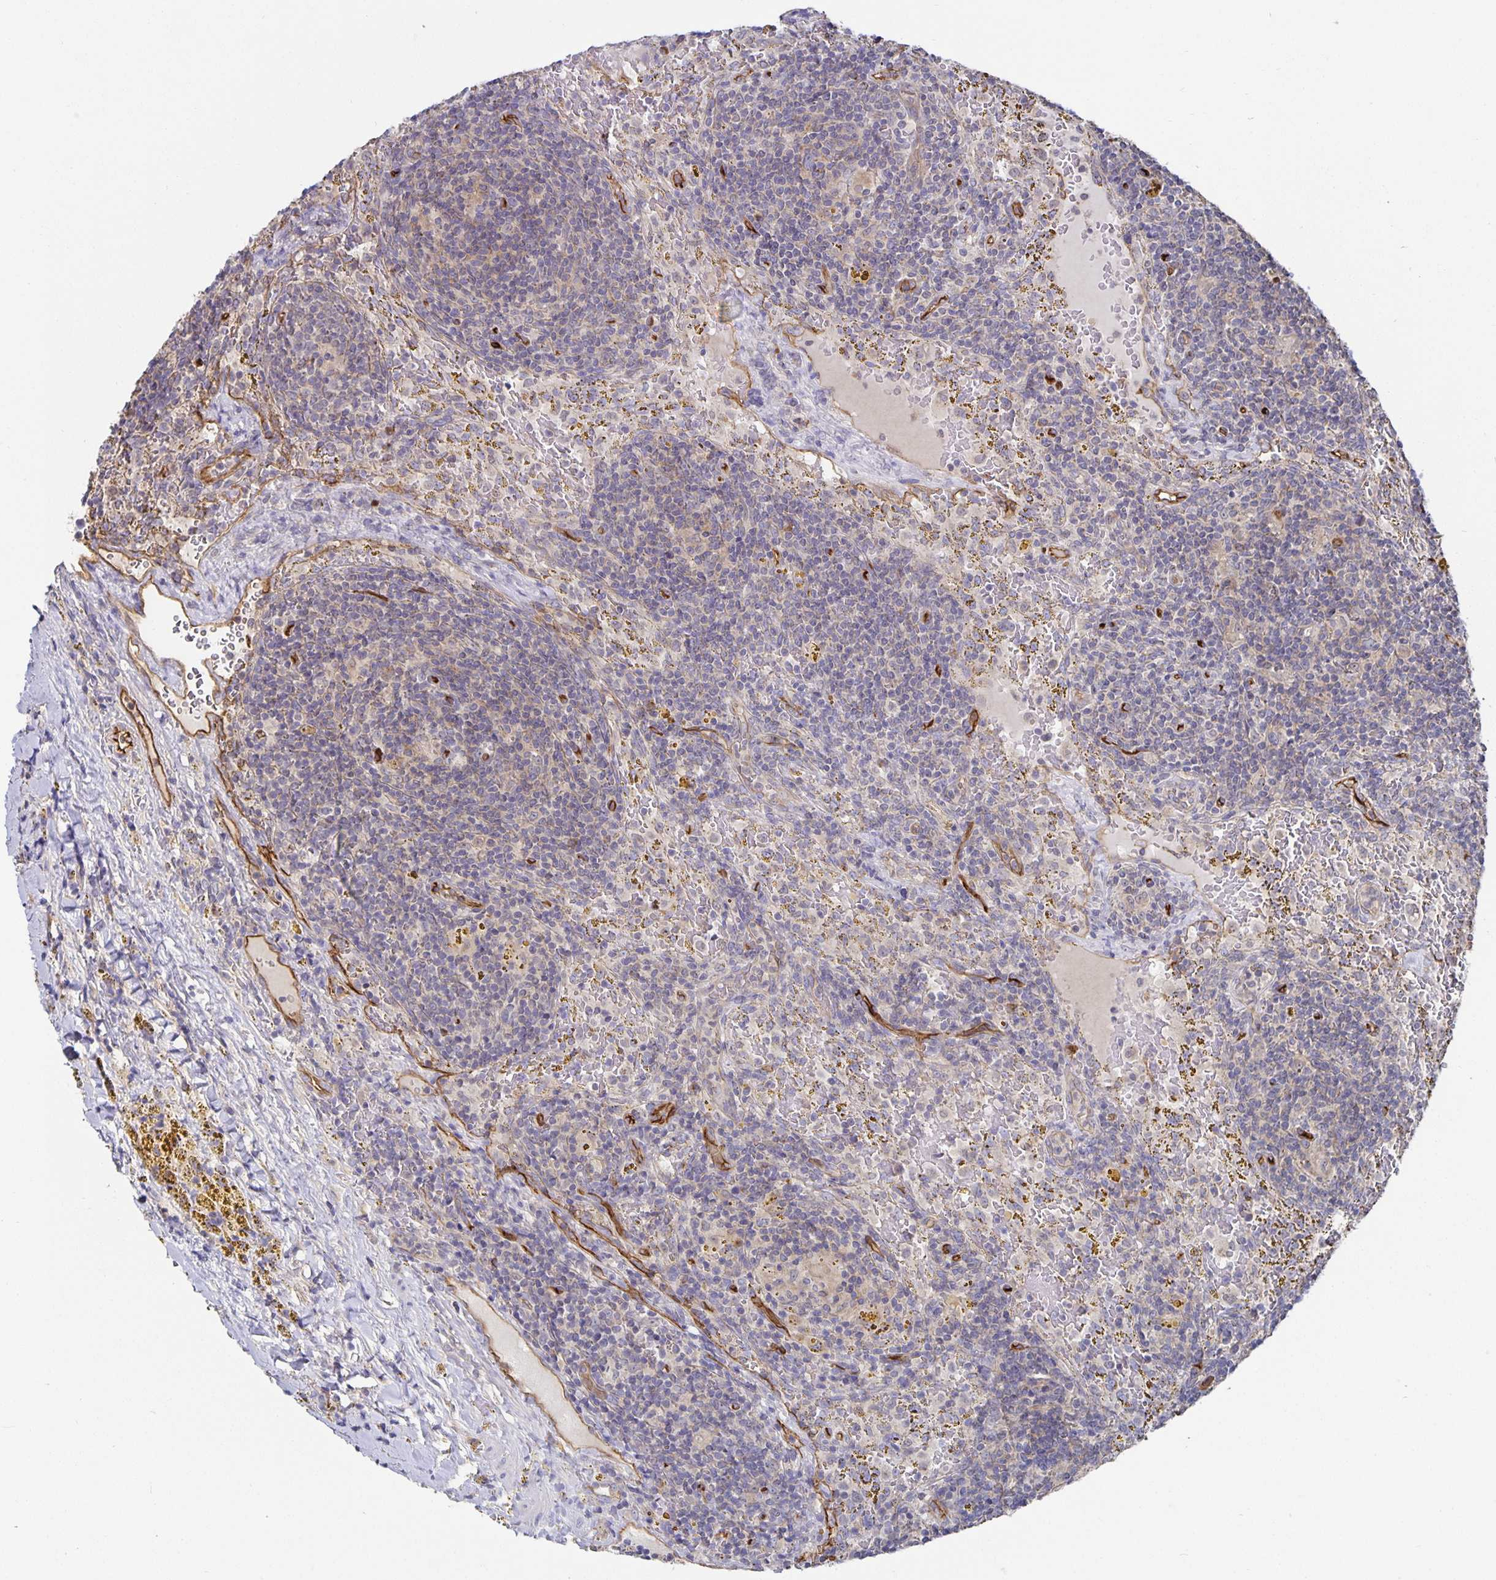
{"staining": {"intensity": "negative", "quantity": "none", "location": "none"}, "tissue": "lymphoma", "cell_type": "Tumor cells", "image_type": "cancer", "snomed": [{"axis": "morphology", "description": "Malignant lymphoma, non-Hodgkin's type, Low grade"}, {"axis": "topography", "description": "Spleen"}], "caption": "Low-grade malignant lymphoma, non-Hodgkin's type was stained to show a protein in brown. There is no significant positivity in tumor cells.", "gene": "PODXL", "patient": {"sex": "female", "age": 70}}